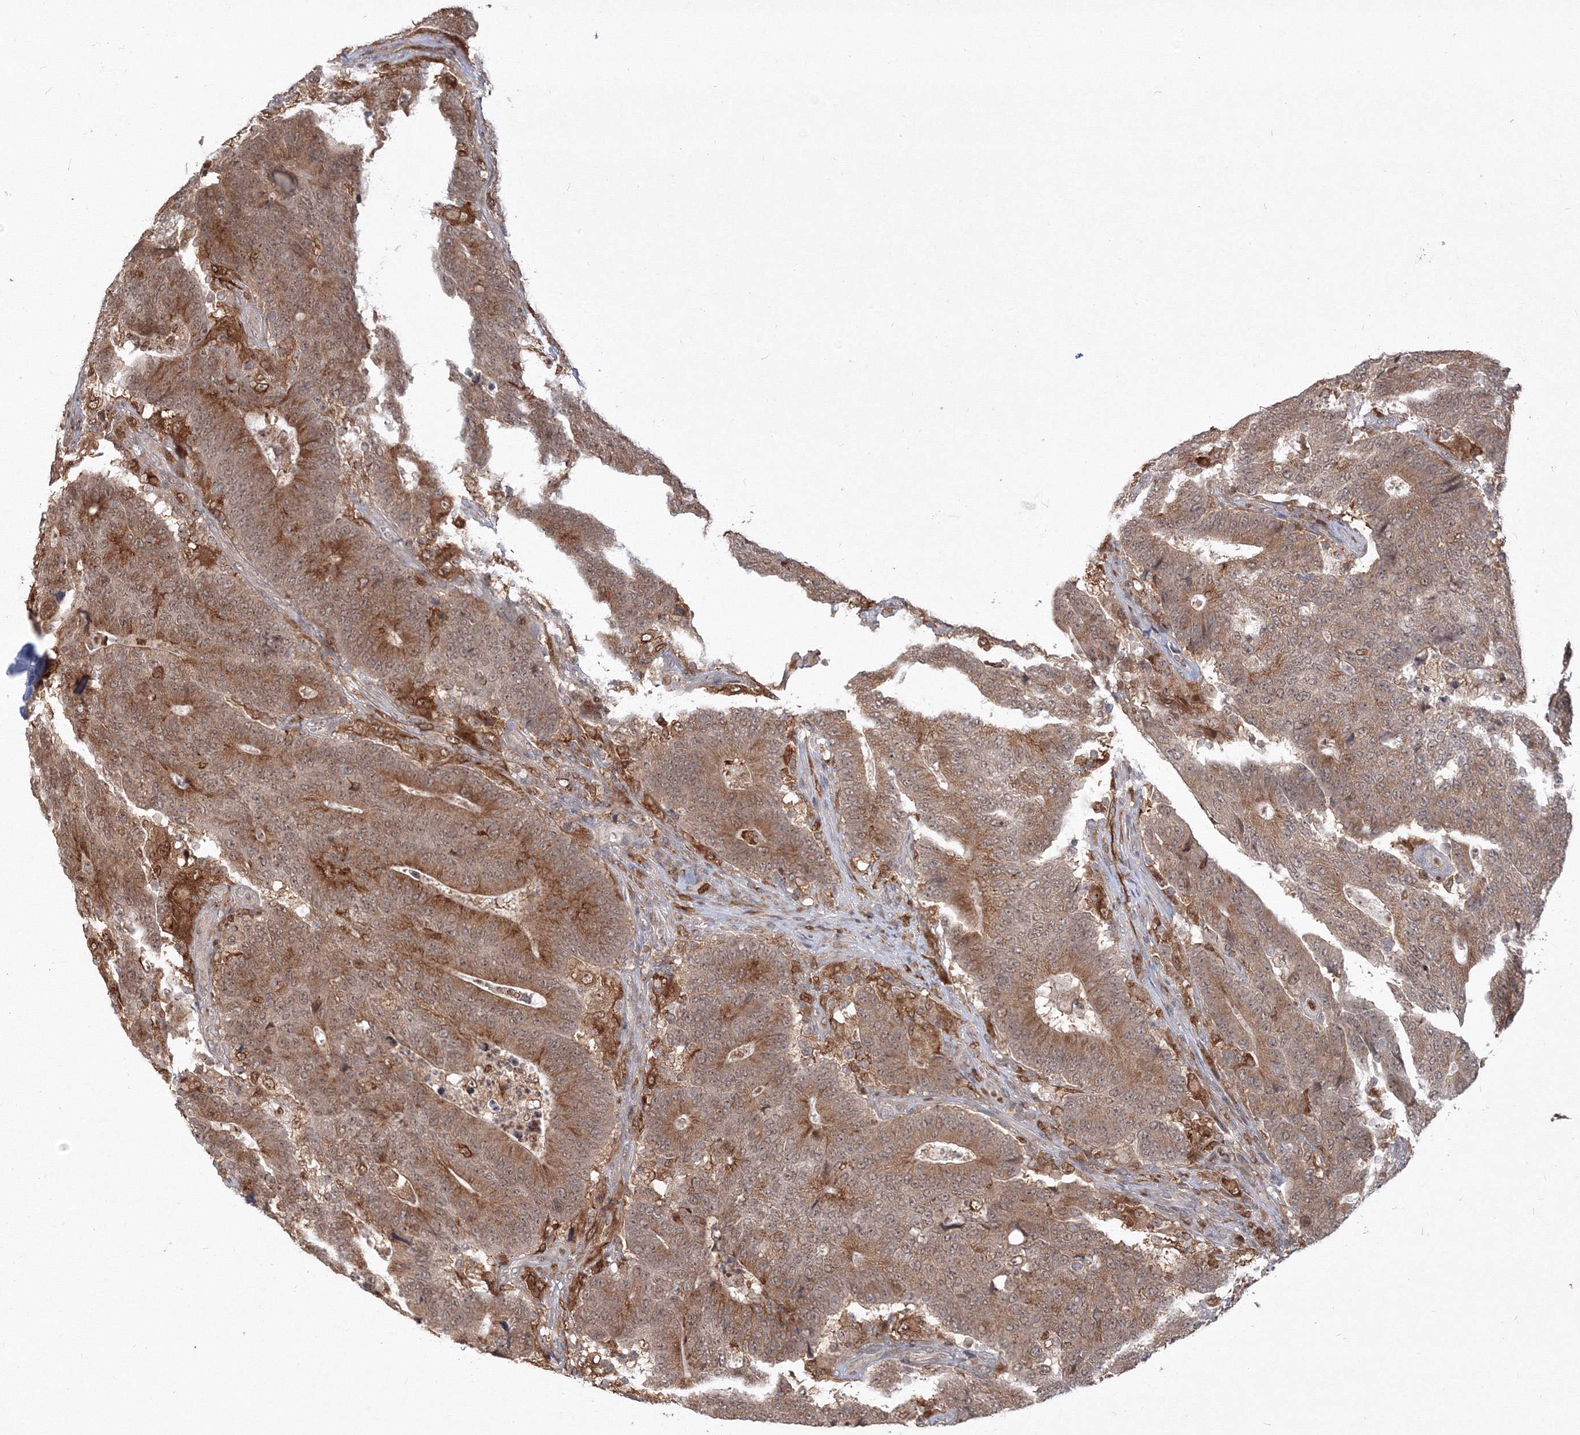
{"staining": {"intensity": "moderate", "quantity": ">75%", "location": "cytoplasmic/membranous"}, "tissue": "colorectal cancer", "cell_type": "Tumor cells", "image_type": "cancer", "snomed": [{"axis": "morphology", "description": "Normal tissue, NOS"}, {"axis": "morphology", "description": "Adenocarcinoma, NOS"}, {"axis": "topography", "description": "Colon"}], "caption": "IHC image of neoplastic tissue: colorectal adenocarcinoma stained using immunohistochemistry (IHC) reveals medium levels of moderate protein expression localized specifically in the cytoplasmic/membranous of tumor cells, appearing as a cytoplasmic/membranous brown color.", "gene": "TMEM50B", "patient": {"sex": "female", "age": 75}}